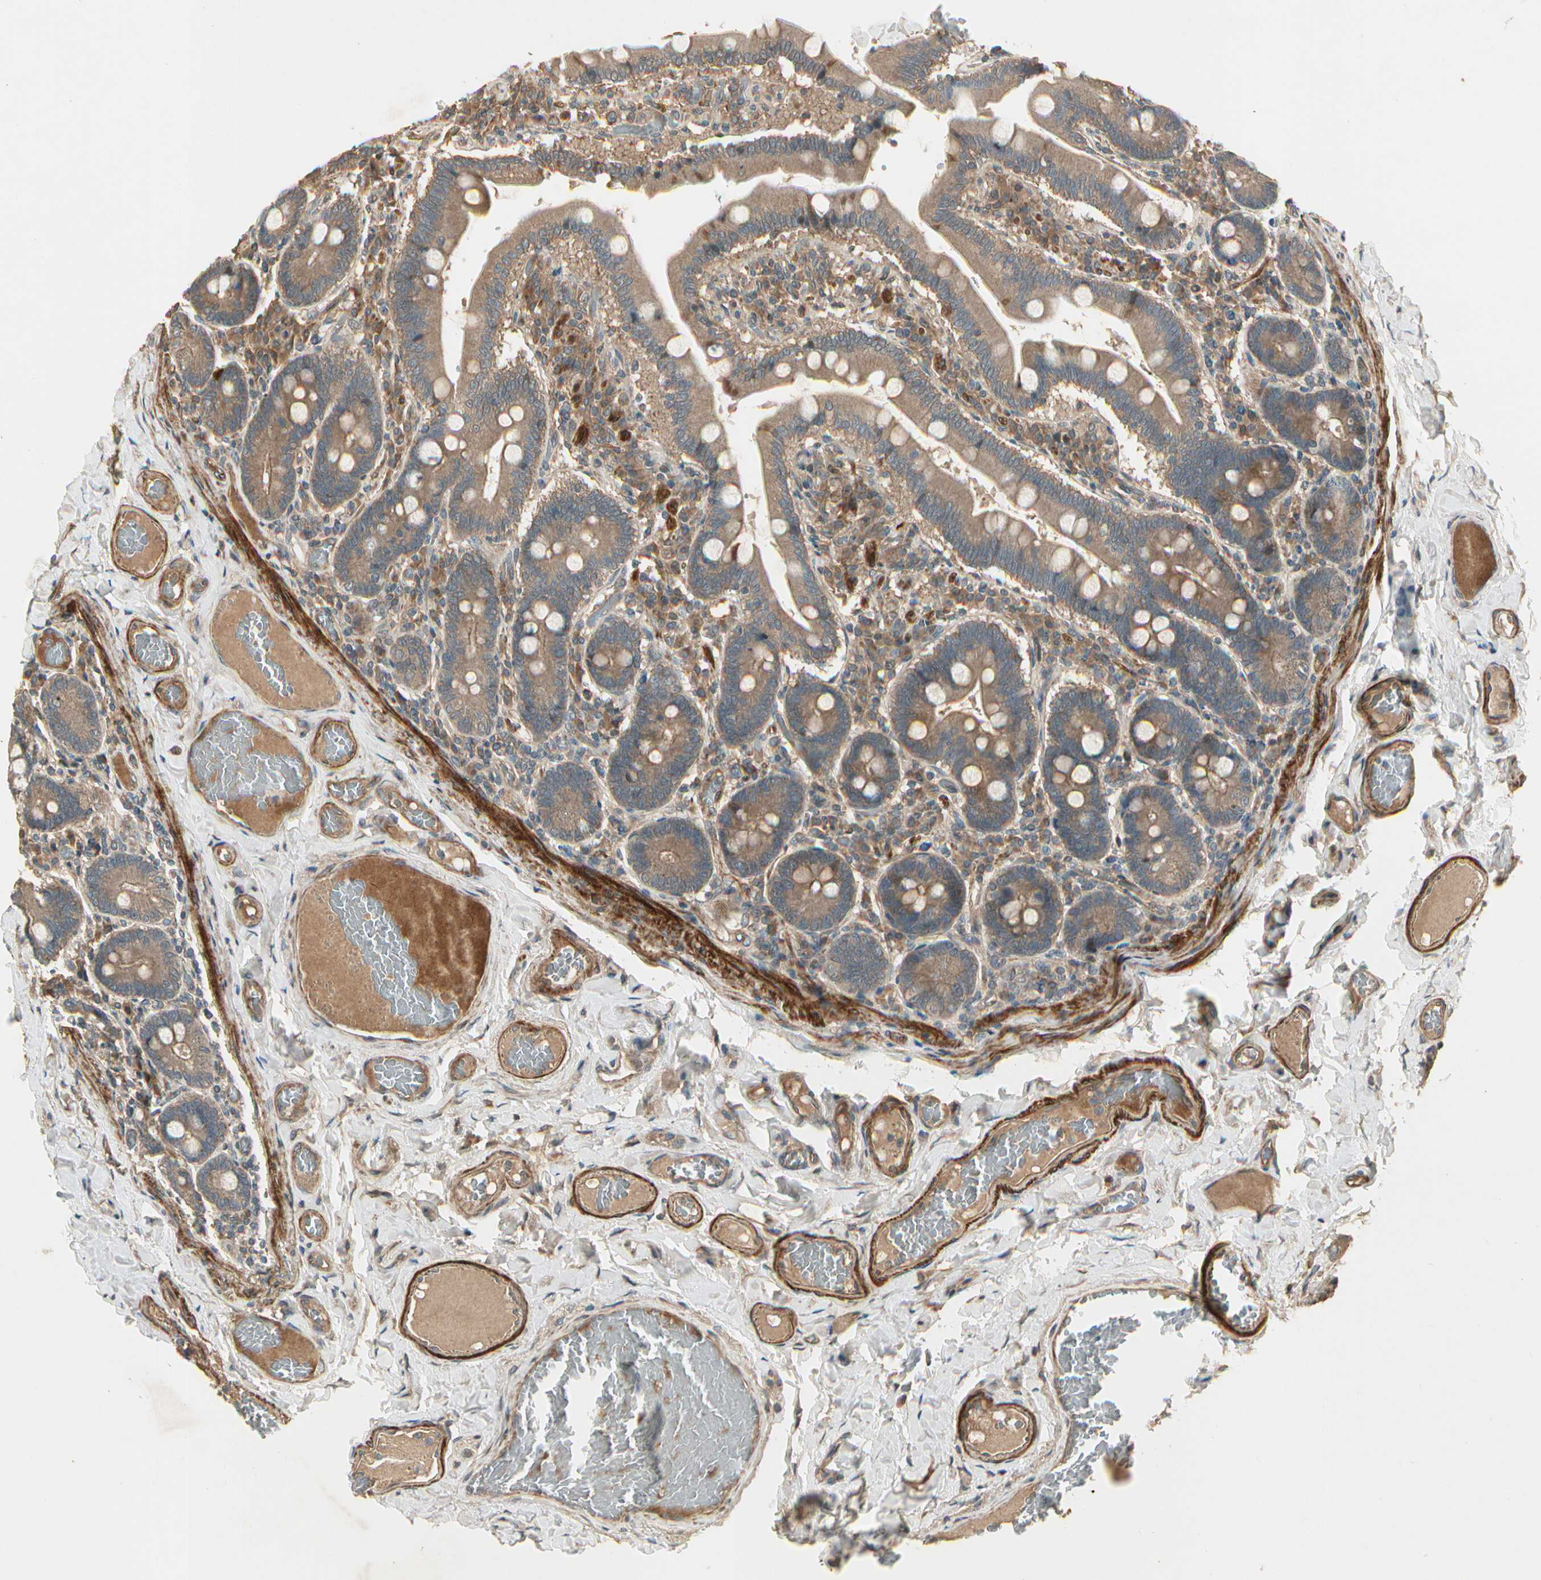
{"staining": {"intensity": "moderate", "quantity": ">75%", "location": "cytoplasmic/membranous"}, "tissue": "duodenum", "cell_type": "Glandular cells", "image_type": "normal", "snomed": [{"axis": "morphology", "description": "Normal tissue, NOS"}, {"axis": "topography", "description": "Duodenum"}], "caption": "Moderate cytoplasmic/membranous expression is appreciated in approximately >75% of glandular cells in normal duodenum. The staining was performed using DAB, with brown indicating positive protein expression. Nuclei are stained blue with hematoxylin.", "gene": "ACVR1", "patient": {"sex": "male", "age": 66}}